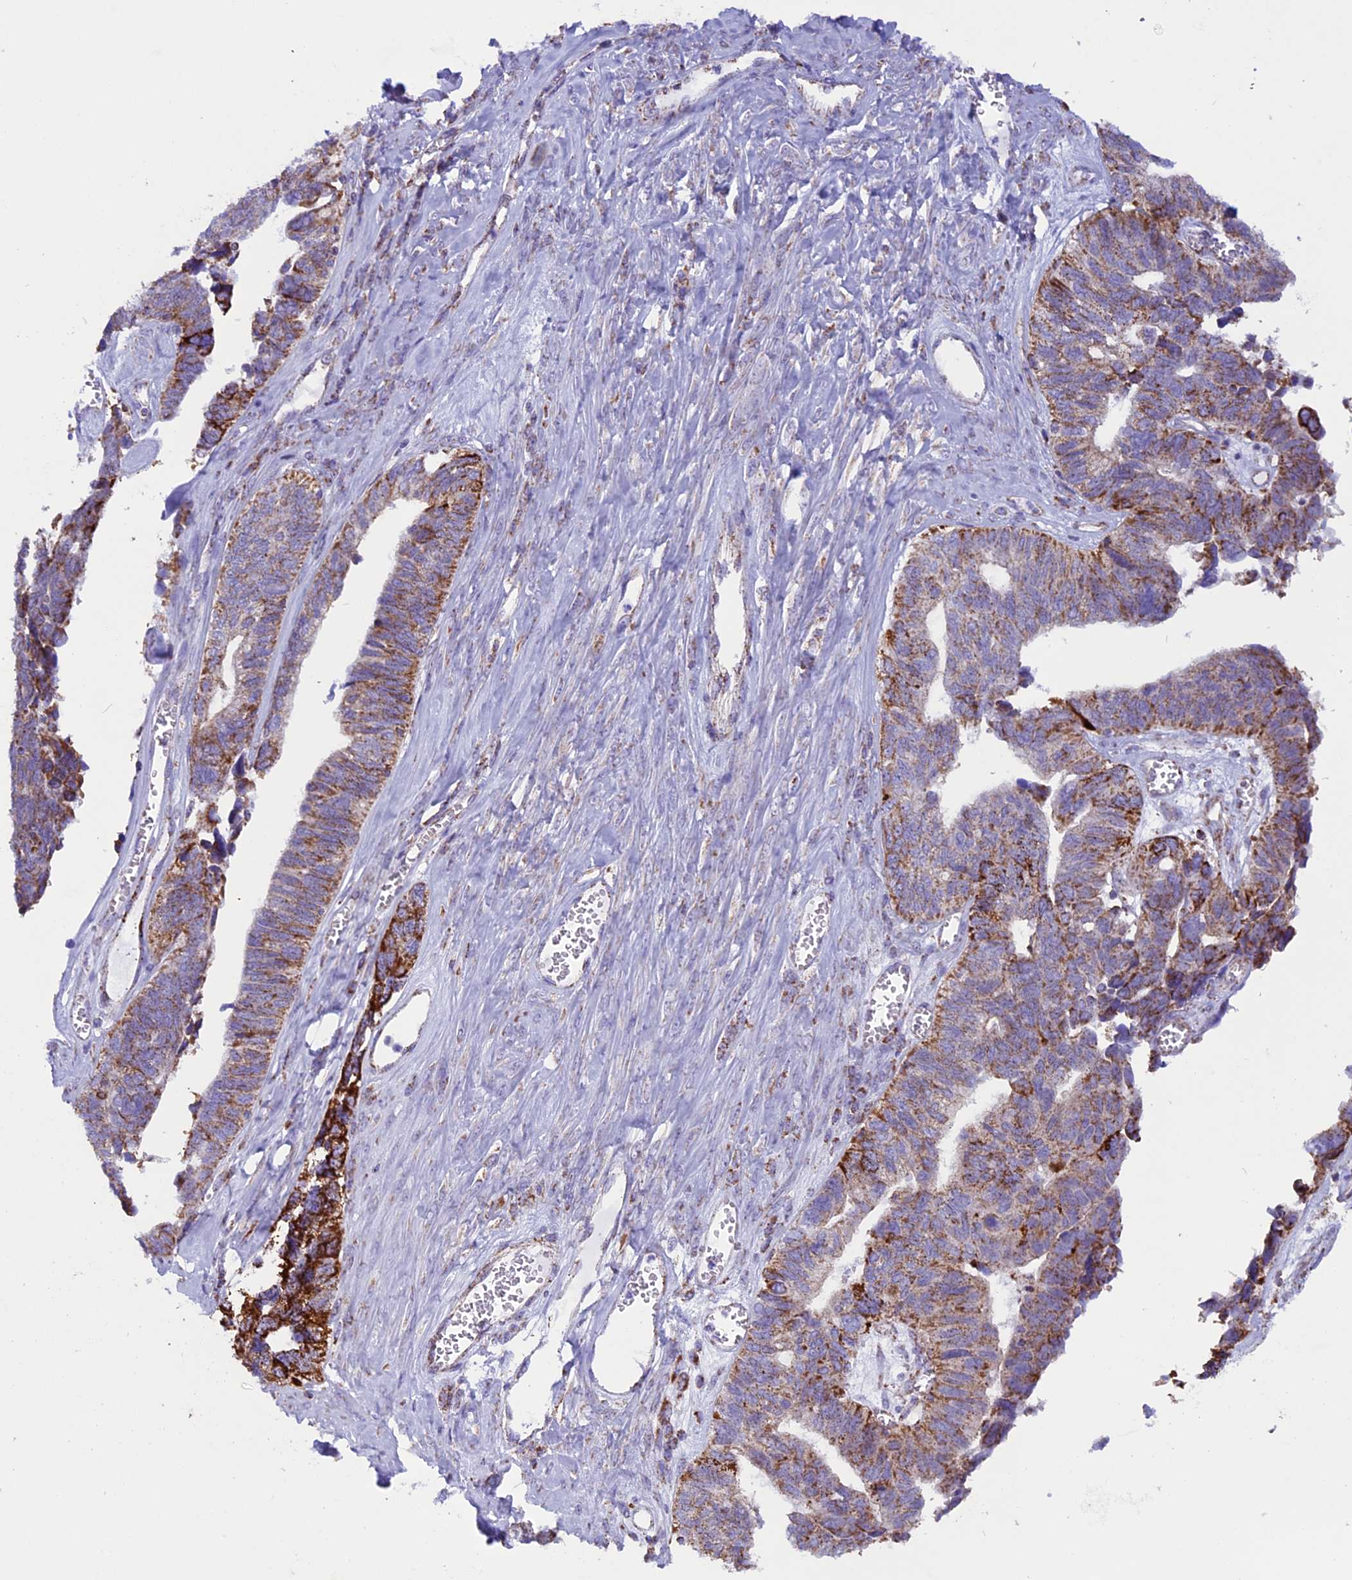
{"staining": {"intensity": "strong", "quantity": "<25%", "location": "cytoplasmic/membranous"}, "tissue": "ovarian cancer", "cell_type": "Tumor cells", "image_type": "cancer", "snomed": [{"axis": "morphology", "description": "Cystadenocarcinoma, serous, NOS"}, {"axis": "topography", "description": "Ovary"}], "caption": "Serous cystadenocarcinoma (ovarian) stained with DAB immunohistochemistry (IHC) reveals medium levels of strong cytoplasmic/membranous positivity in approximately <25% of tumor cells.", "gene": "ICA1L", "patient": {"sex": "female", "age": 79}}